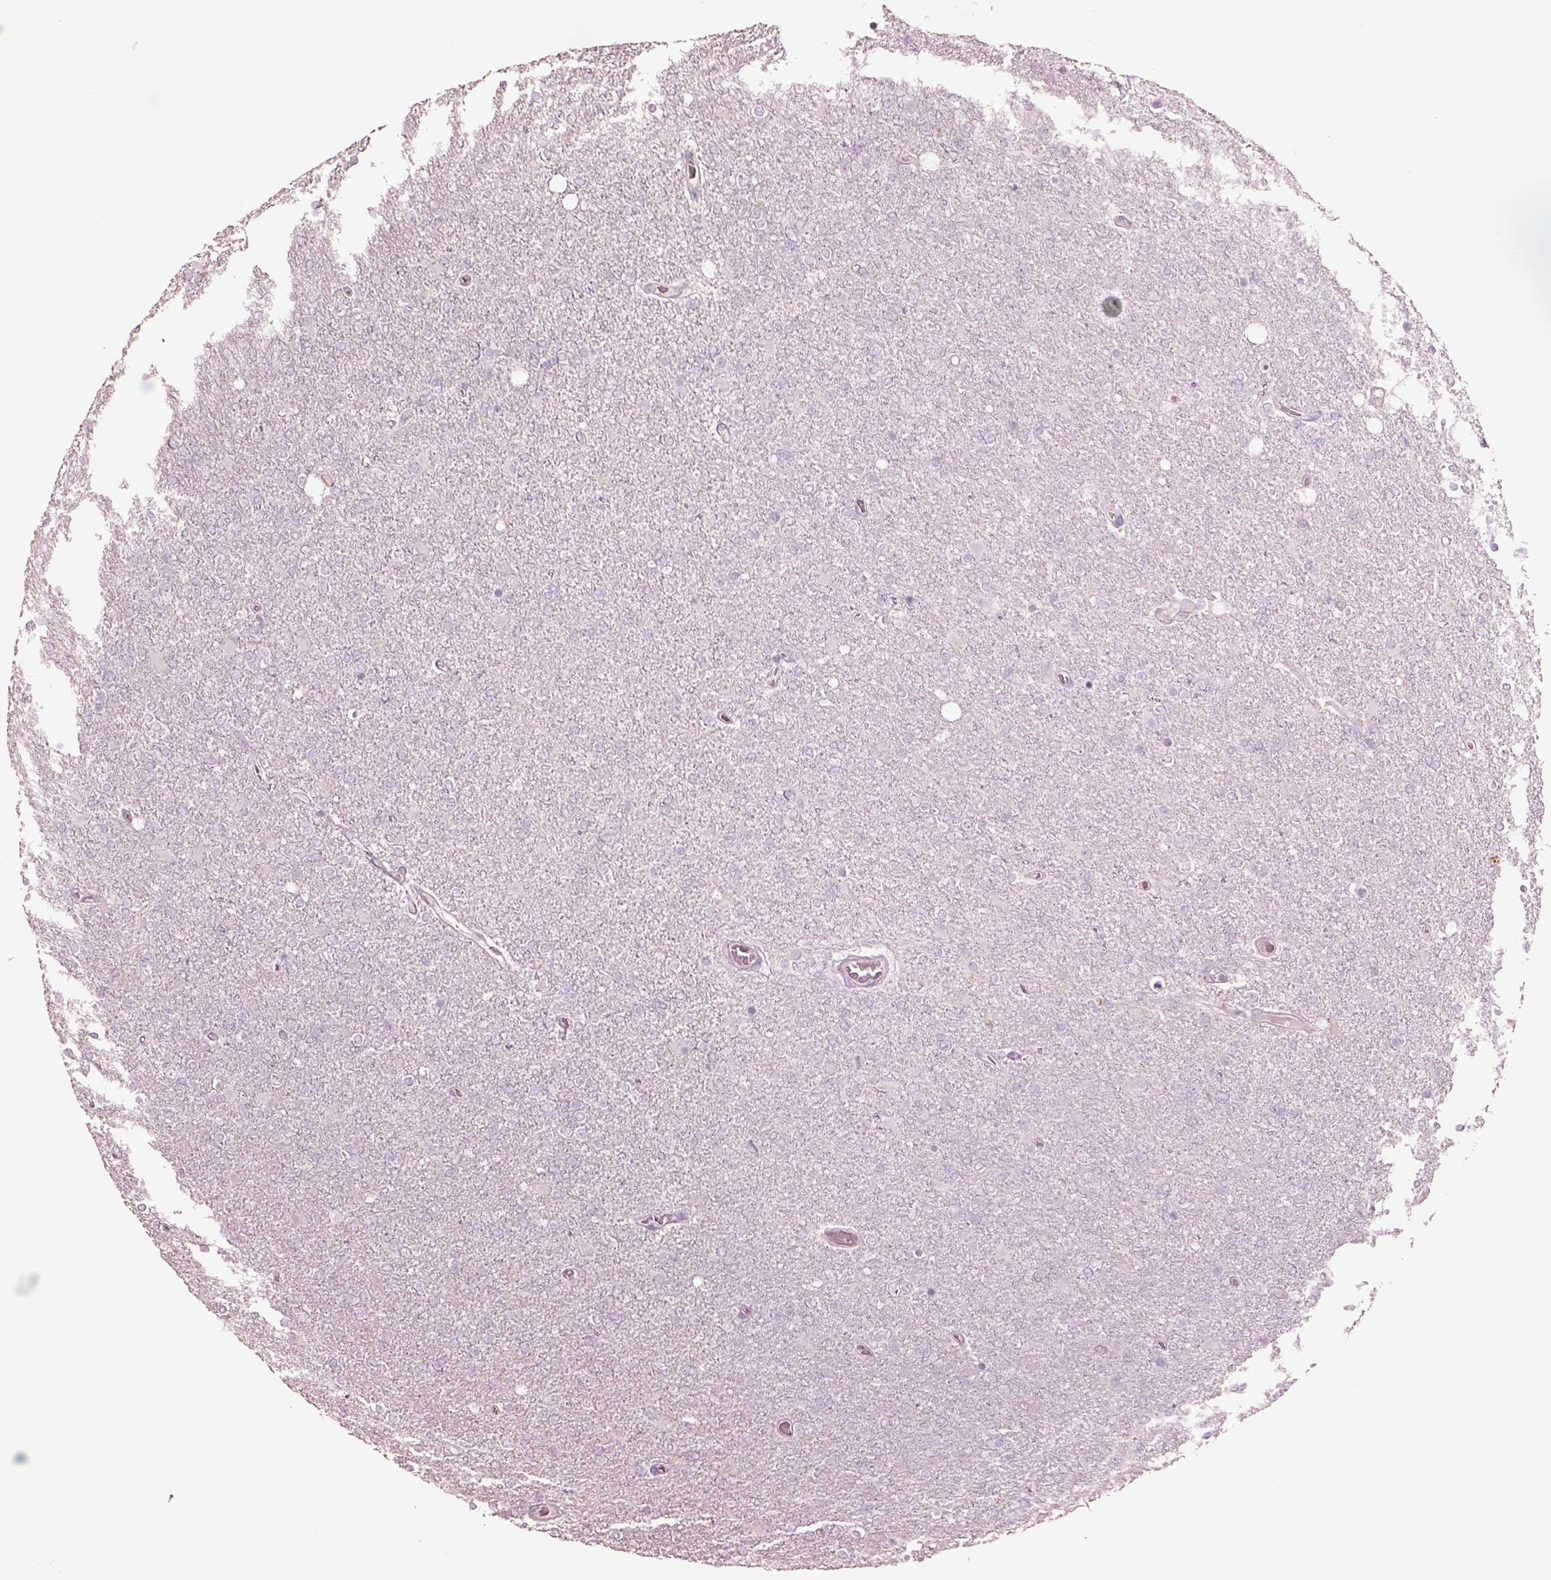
{"staining": {"intensity": "negative", "quantity": "none", "location": "none"}, "tissue": "glioma", "cell_type": "Tumor cells", "image_type": "cancer", "snomed": [{"axis": "morphology", "description": "Glioma, malignant, High grade"}, {"axis": "topography", "description": "Cerebral cortex"}], "caption": "Tumor cells show no significant positivity in glioma.", "gene": "PDCD1", "patient": {"sex": "male", "age": 70}}